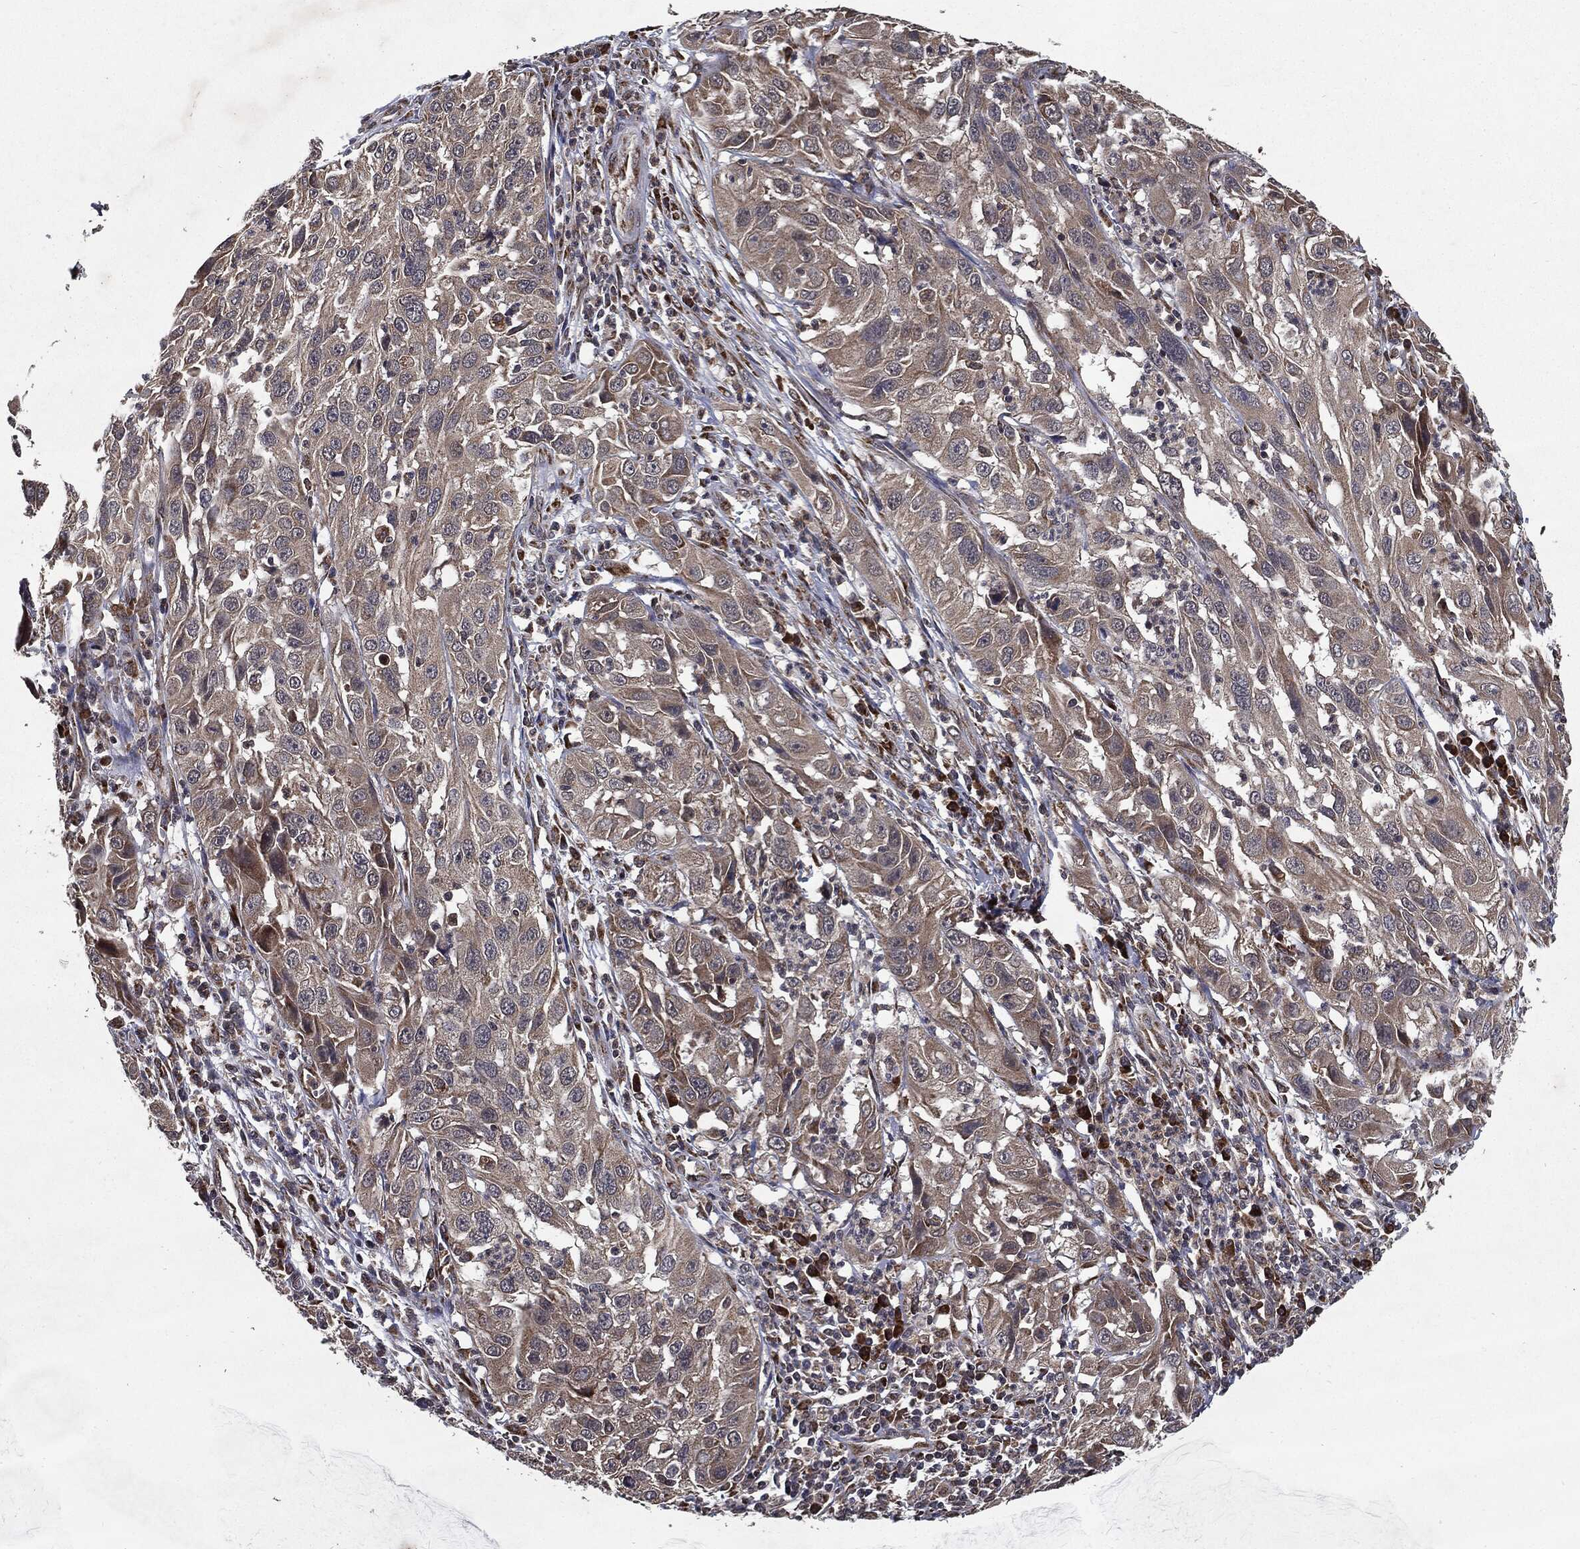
{"staining": {"intensity": "moderate", "quantity": "<25%", "location": "cytoplasmic/membranous"}, "tissue": "cervical cancer", "cell_type": "Tumor cells", "image_type": "cancer", "snomed": [{"axis": "morphology", "description": "Squamous cell carcinoma, NOS"}, {"axis": "topography", "description": "Cervix"}], "caption": "Immunohistochemical staining of cervical squamous cell carcinoma exhibits low levels of moderate cytoplasmic/membranous protein expression in approximately <25% of tumor cells. Using DAB (brown) and hematoxylin (blue) stains, captured at high magnification using brightfield microscopy.", "gene": "HDAC5", "patient": {"sex": "female", "age": 32}}